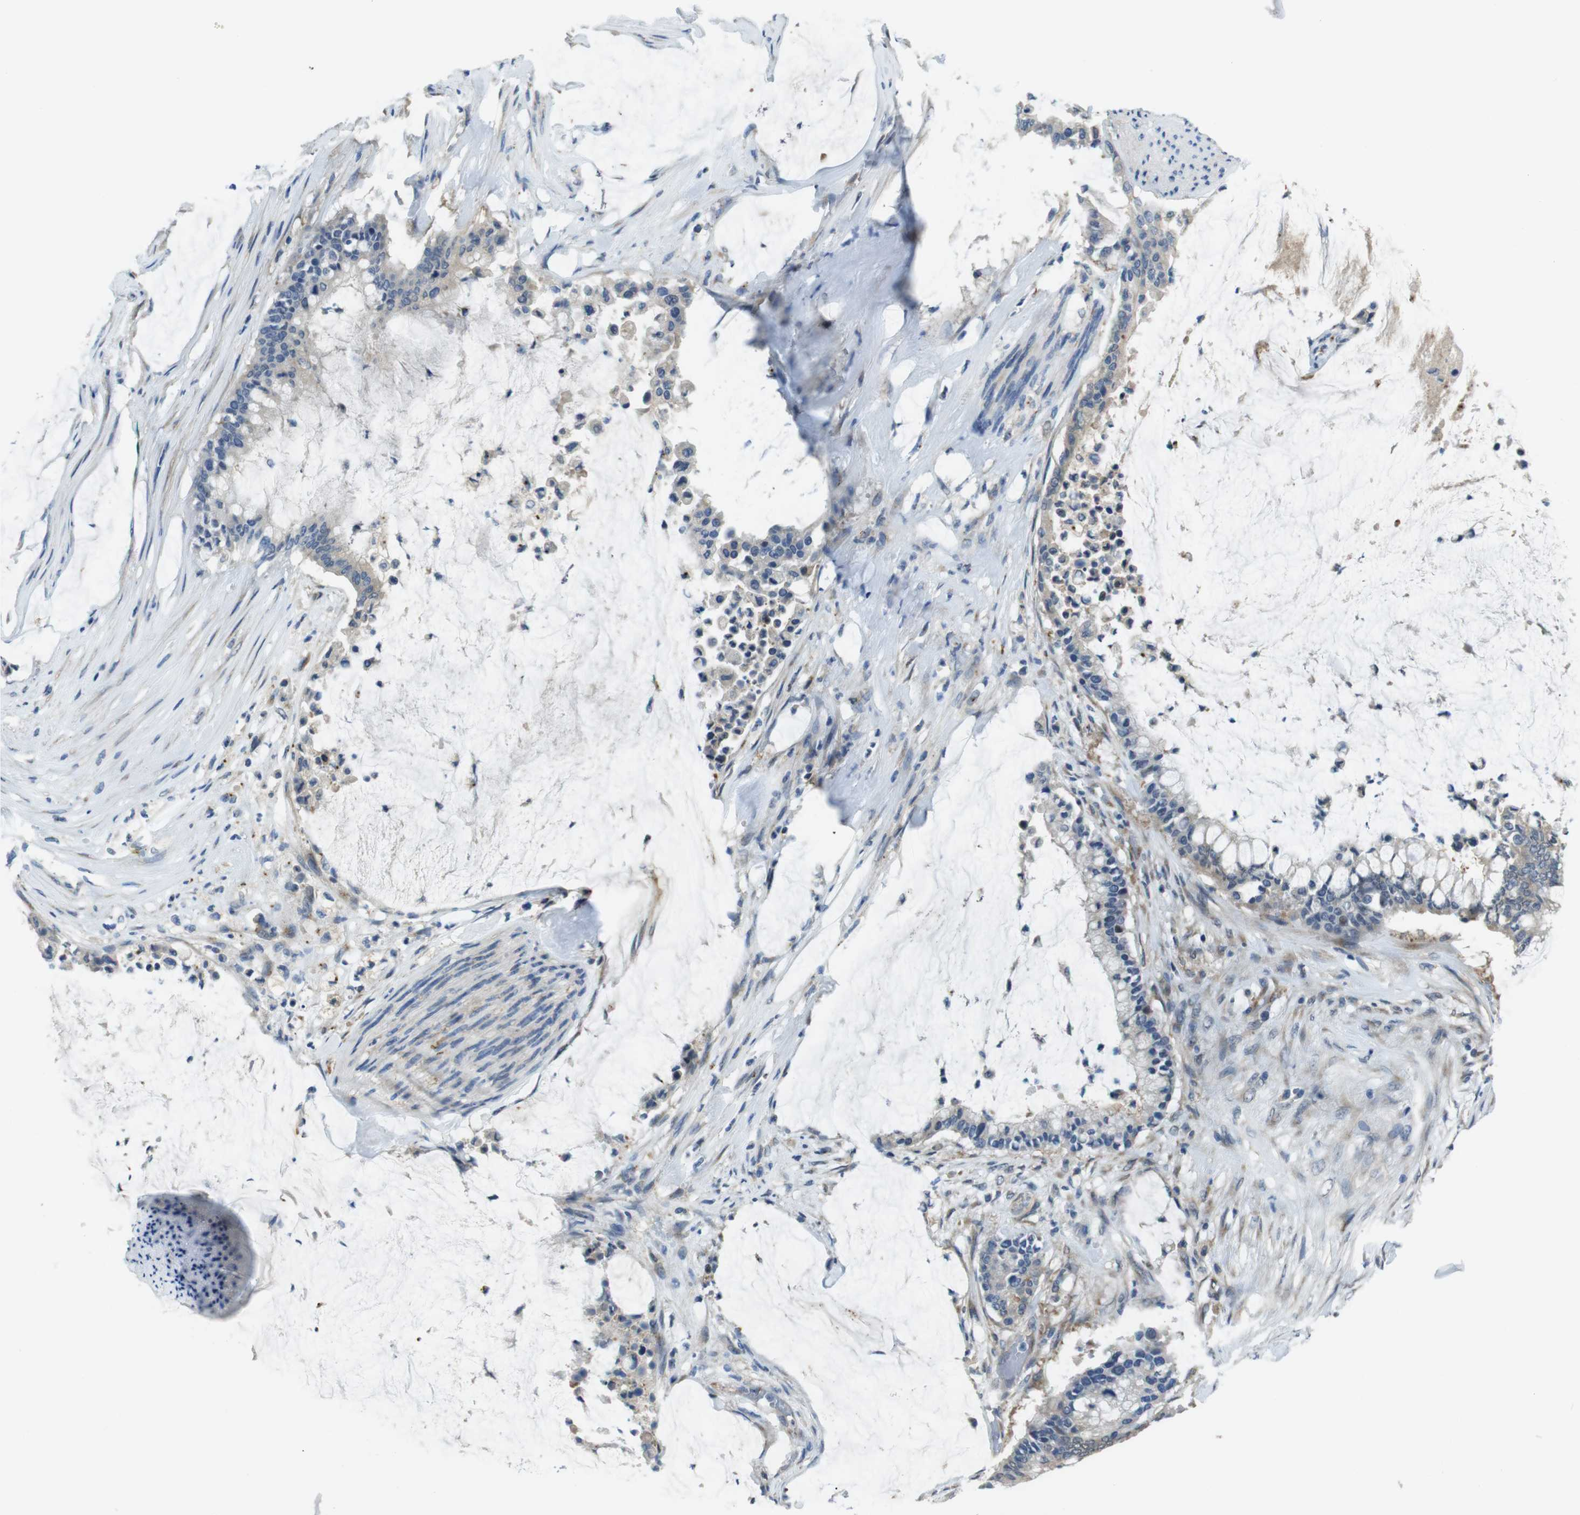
{"staining": {"intensity": "weak", "quantity": "25%-75%", "location": "cytoplasmic/membranous"}, "tissue": "pancreatic cancer", "cell_type": "Tumor cells", "image_type": "cancer", "snomed": [{"axis": "morphology", "description": "Adenocarcinoma, NOS"}, {"axis": "topography", "description": "Pancreas"}], "caption": "An image of human pancreatic cancer stained for a protein displays weak cytoplasmic/membranous brown staining in tumor cells.", "gene": "RAB6A", "patient": {"sex": "male", "age": 41}}